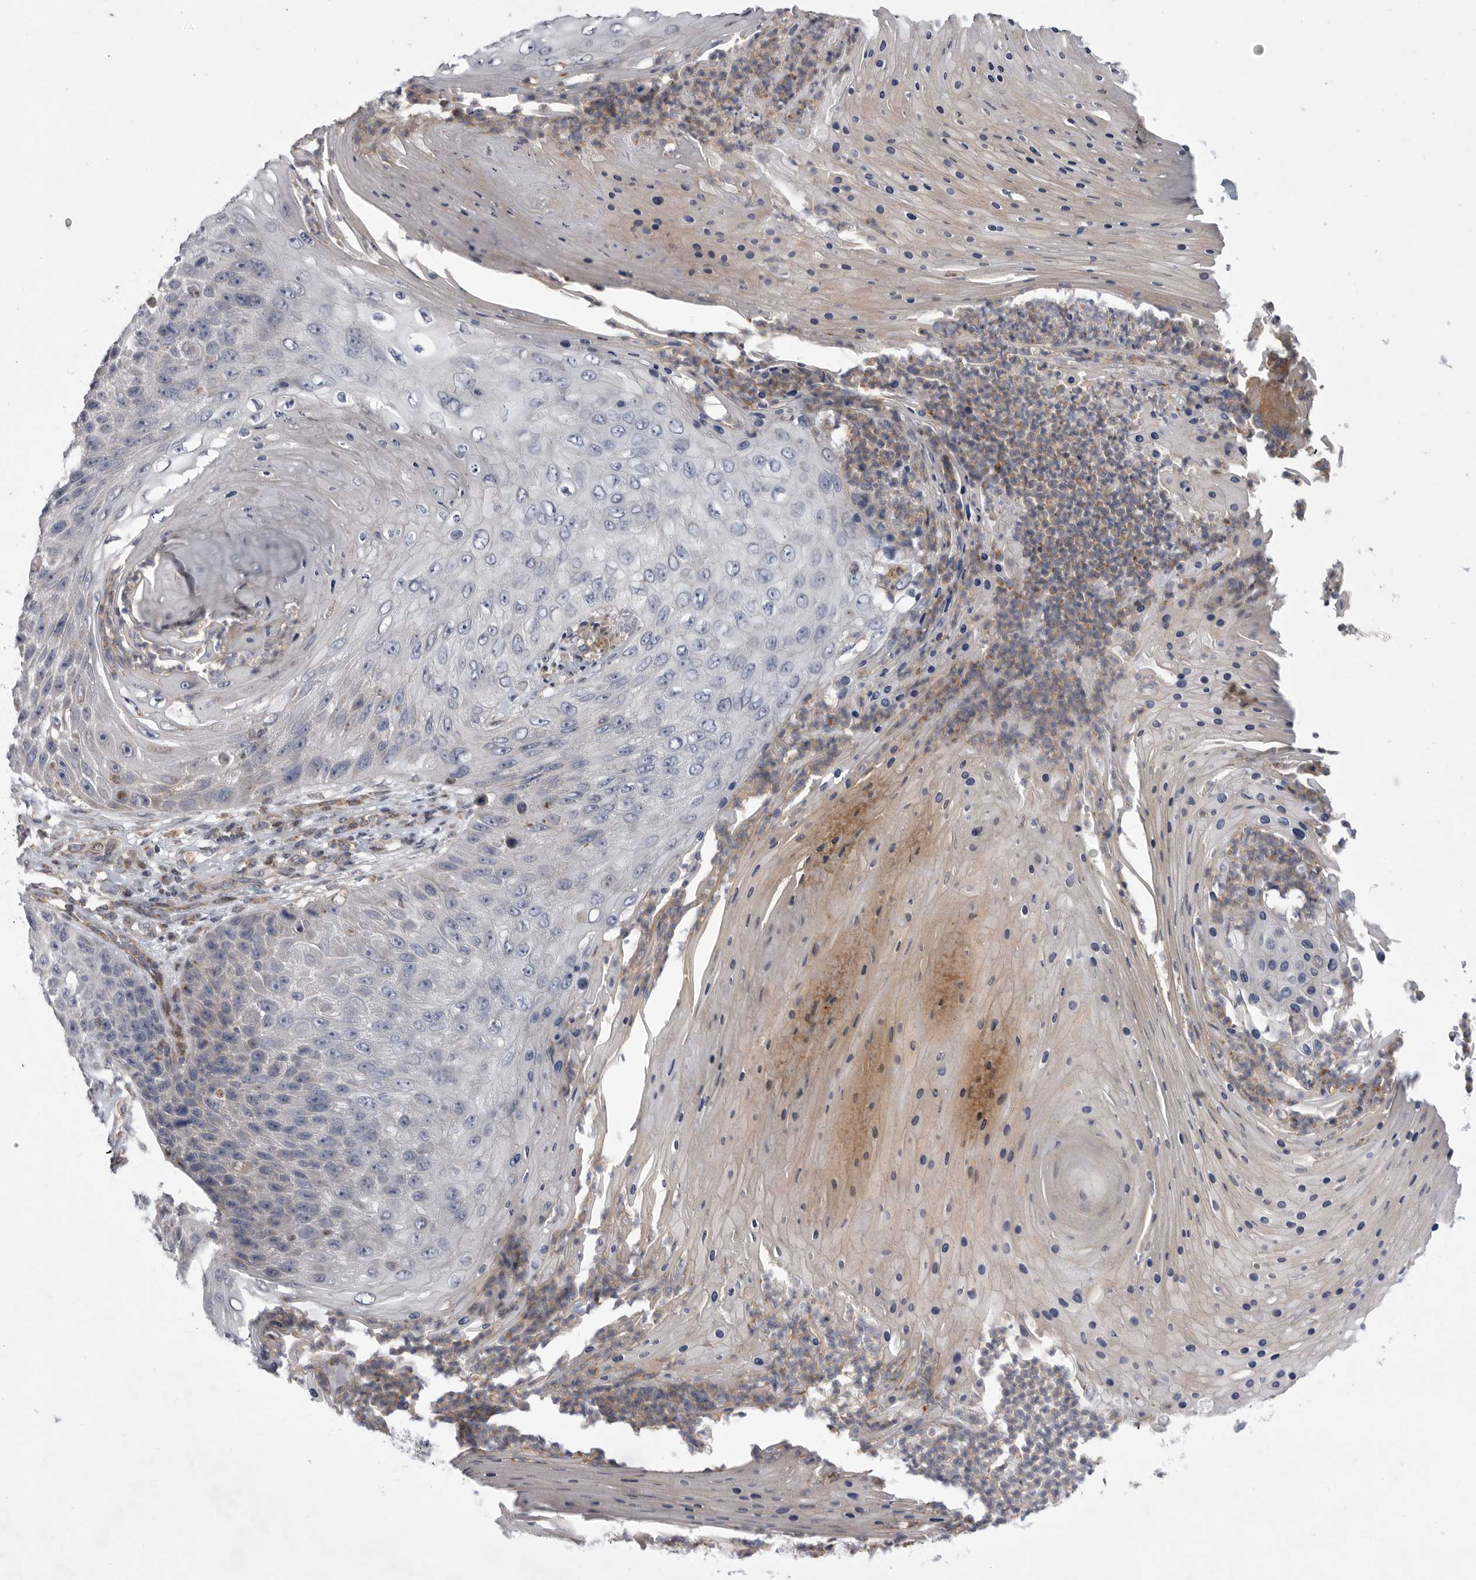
{"staining": {"intensity": "negative", "quantity": "none", "location": "none"}, "tissue": "skin cancer", "cell_type": "Tumor cells", "image_type": "cancer", "snomed": [{"axis": "morphology", "description": "Squamous cell carcinoma, NOS"}, {"axis": "topography", "description": "Skin"}], "caption": "Immunohistochemistry (IHC) of skin cancer (squamous cell carcinoma) exhibits no expression in tumor cells.", "gene": "MPZL1", "patient": {"sex": "female", "age": 88}}